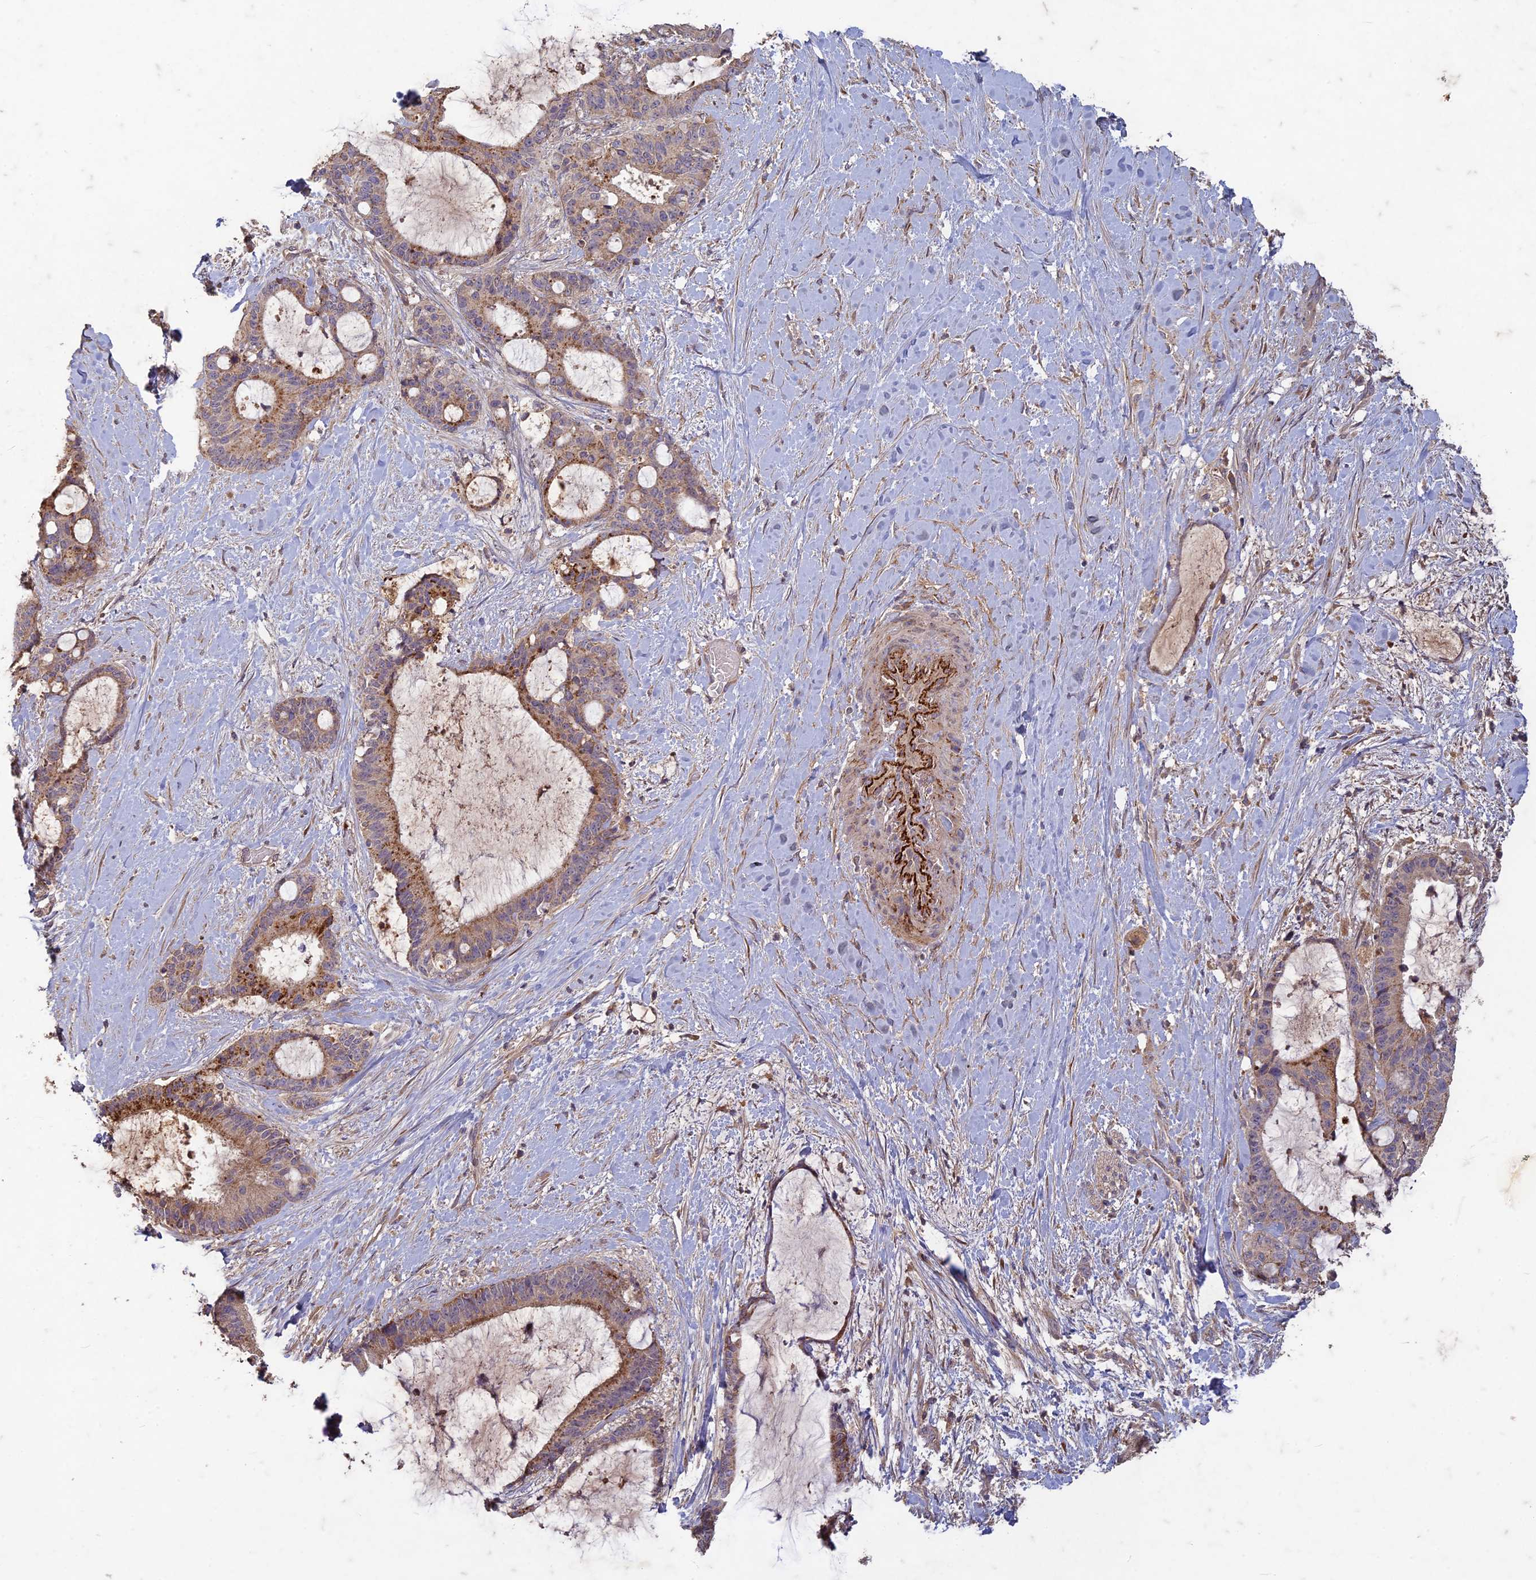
{"staining": {"intensity": "moderate", "quantity": ">75%", "location": "cytoplasmic/membranous"}, "tissue": "liver cancer", "cell_type": "Tumor cells", "image_type": "cancer", "snomed": [{"axis": "morphology", "description": "Normal tissue, NOS"}, {"axis": "morphology", "description": "Cholangiocarcinoma"}, {"axis": "topography", "description": "Liver"}, {"axis": "topography", "description": "Peripheral nerve tissue"}], "caption": "DAB (3,3'-diaminobenzidine) immunohistochemical staining of human liver cancer (cholangiocarcinoma) reveals moderate cytoplasmic/membranous protein expression in approximately >75% of tumor cells. The protein is stained brown, and the nuclei are stained in blue (DAB (3,3'-diaminobenzidine) IHC with brightfield microscopy, high magnification).", "gene": "TCF25", "patient": {"sex": "female", "age": 73}}